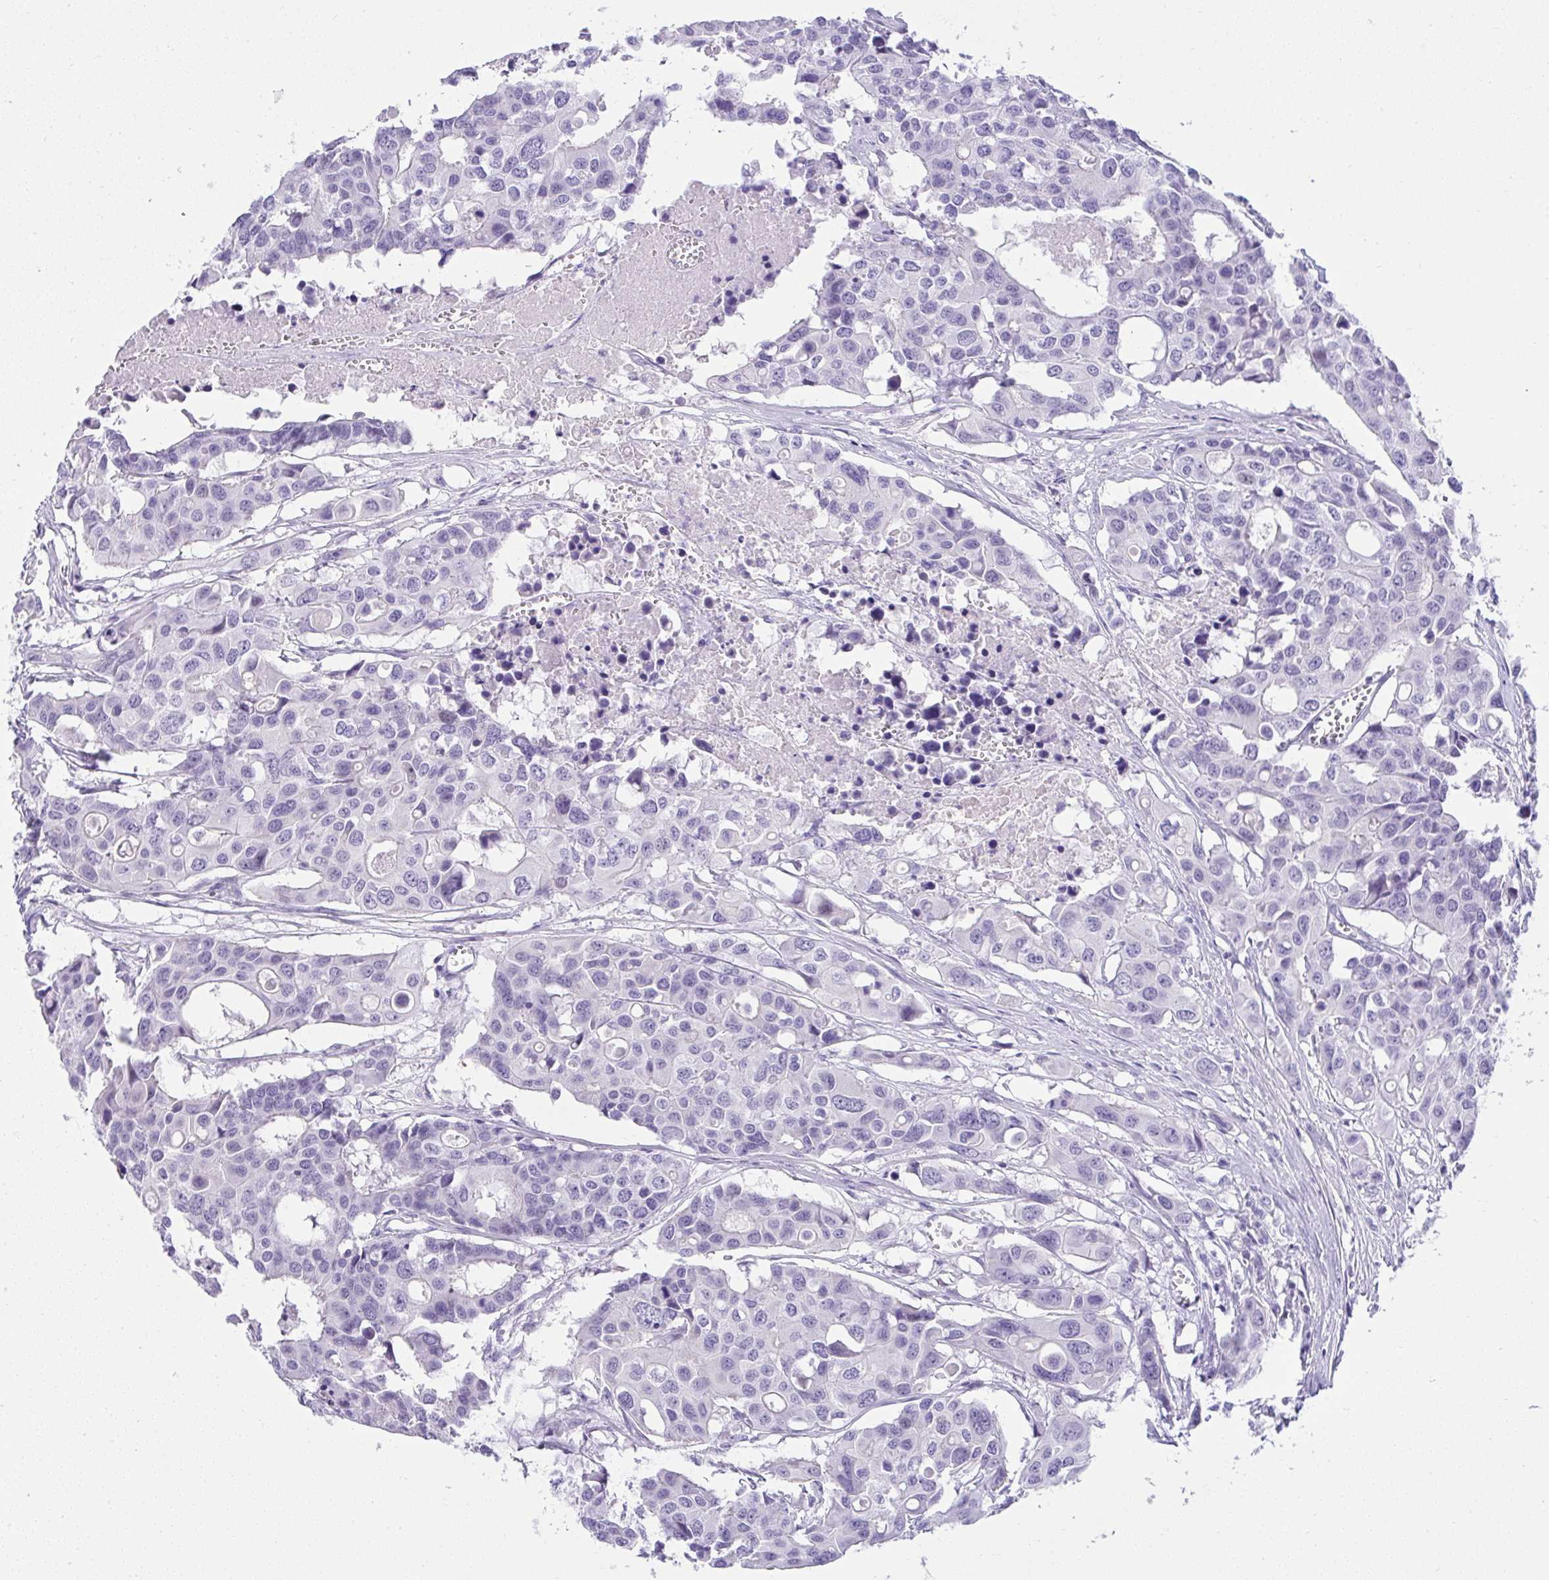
{"staining": {"intensity": "negative", "quantity": "none", "location": "none"}, "tissue": "colorectal cancer", "cell_type": "Tumor cells", "image_type": "cancer", "snomed": [{"axis": "morphology", "description": "Adenocarcinoma, NOS"}, {"axis": "topography", "description": "Colon"}], "caption": "DAB (3,3'-diaminobenzidine) immunohistochemical staining of human colorectal cancer (adenocarcinoma) exhibits no significant expression in tumor cells.", "gene": "RNF183", "patient": {"sex": "male", "age": 77}}